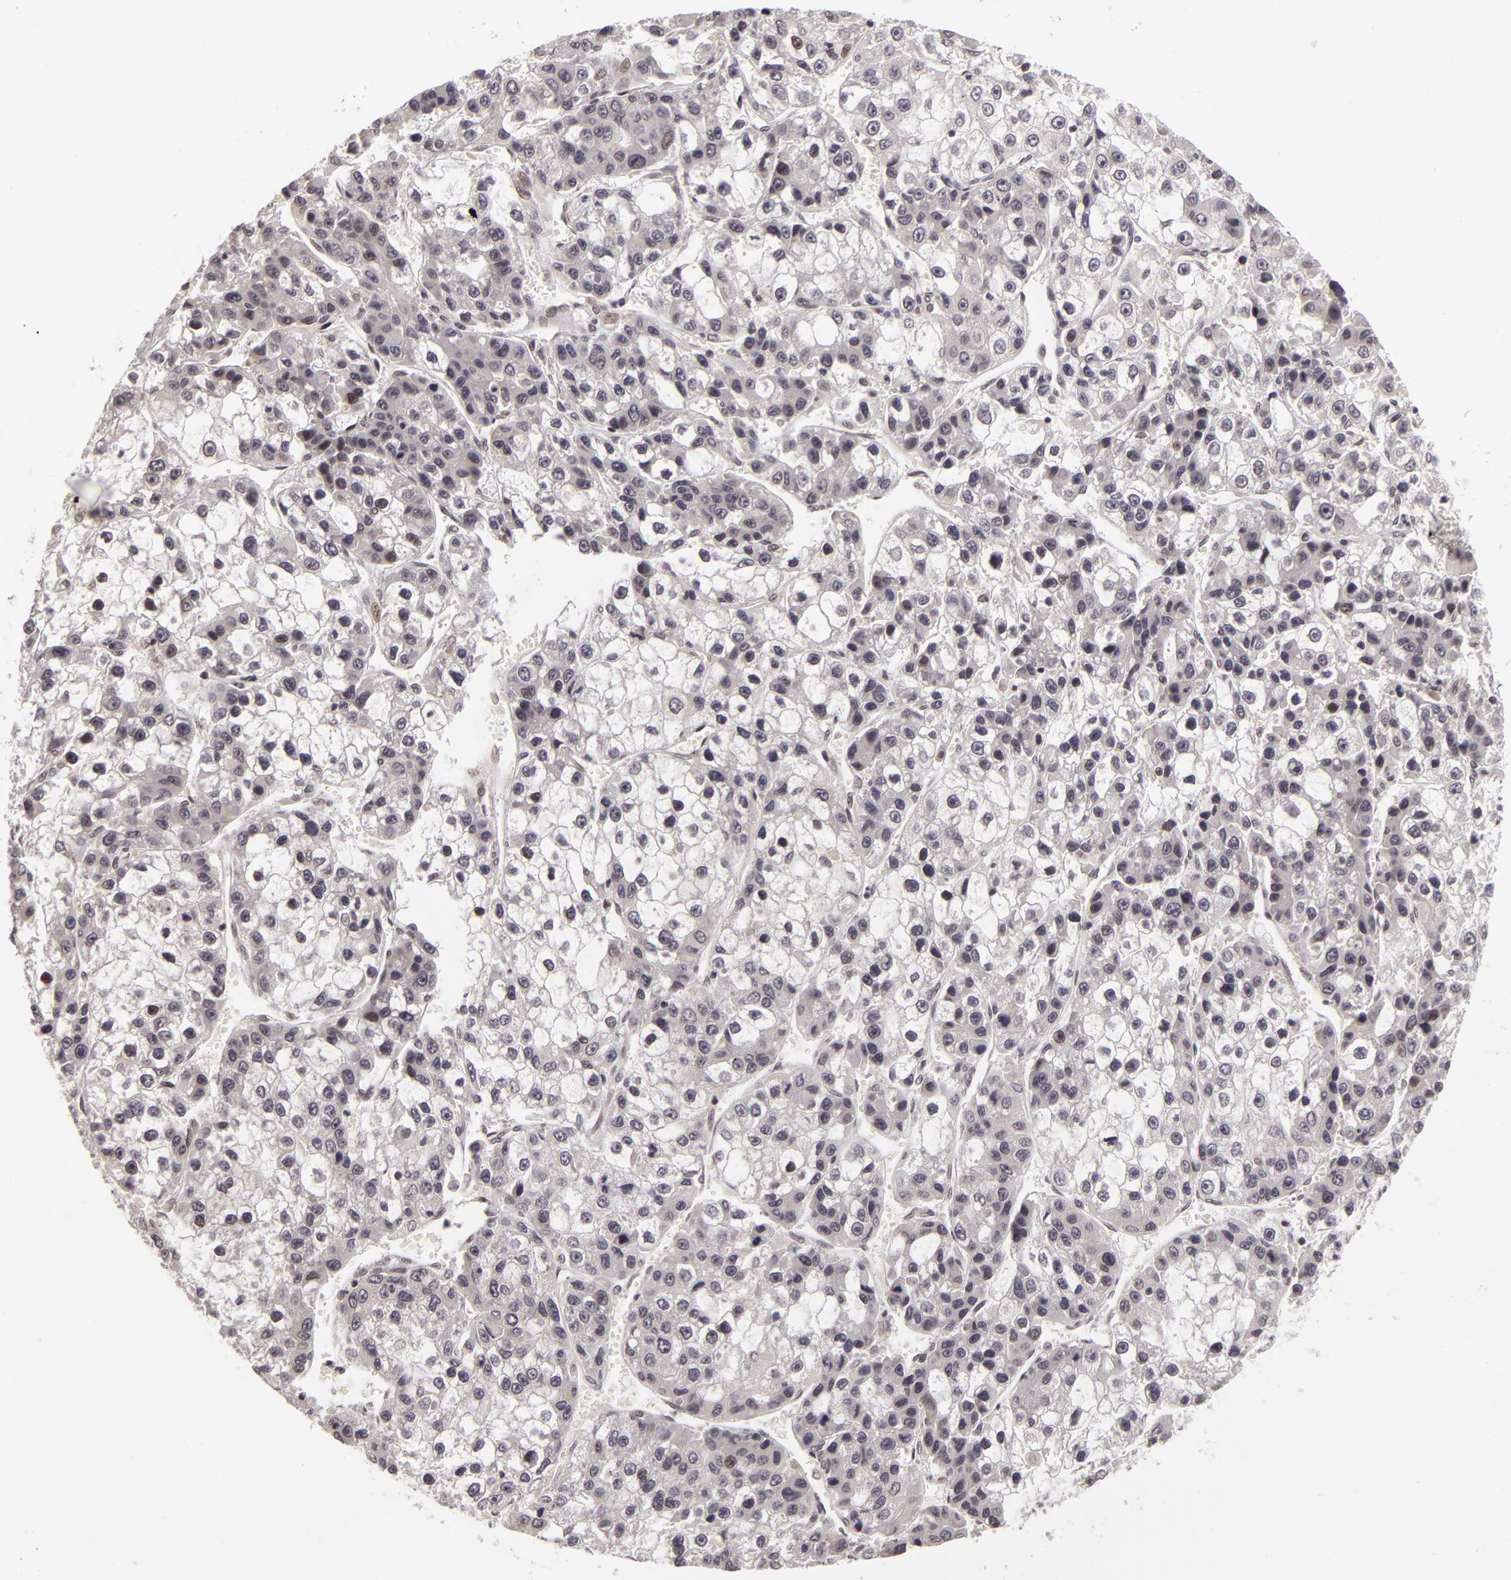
{"staining": {"intensity": "negative", "quantity": "none", "location": "none"}, "tissue": "liver cancer", "cell_type": "Tumor cells", "image_type": "cancer", "snomed": [{"axis": "morphology", "description": "Carcinoma, Hepatocellular, NOS"}, {"axis": "topography", "description": "Liver"}], "caption": "Liver cancer was stained to show a protein in brown. There is no significant expression in tumor cells. The staining is performed using DAB (3,3'-diaminobenzidine) brown chromogen with nuclei counter-stained in using hematoxylin.", "gene": "ZNF133", "patient": {"sex": "female", "age": 66}}